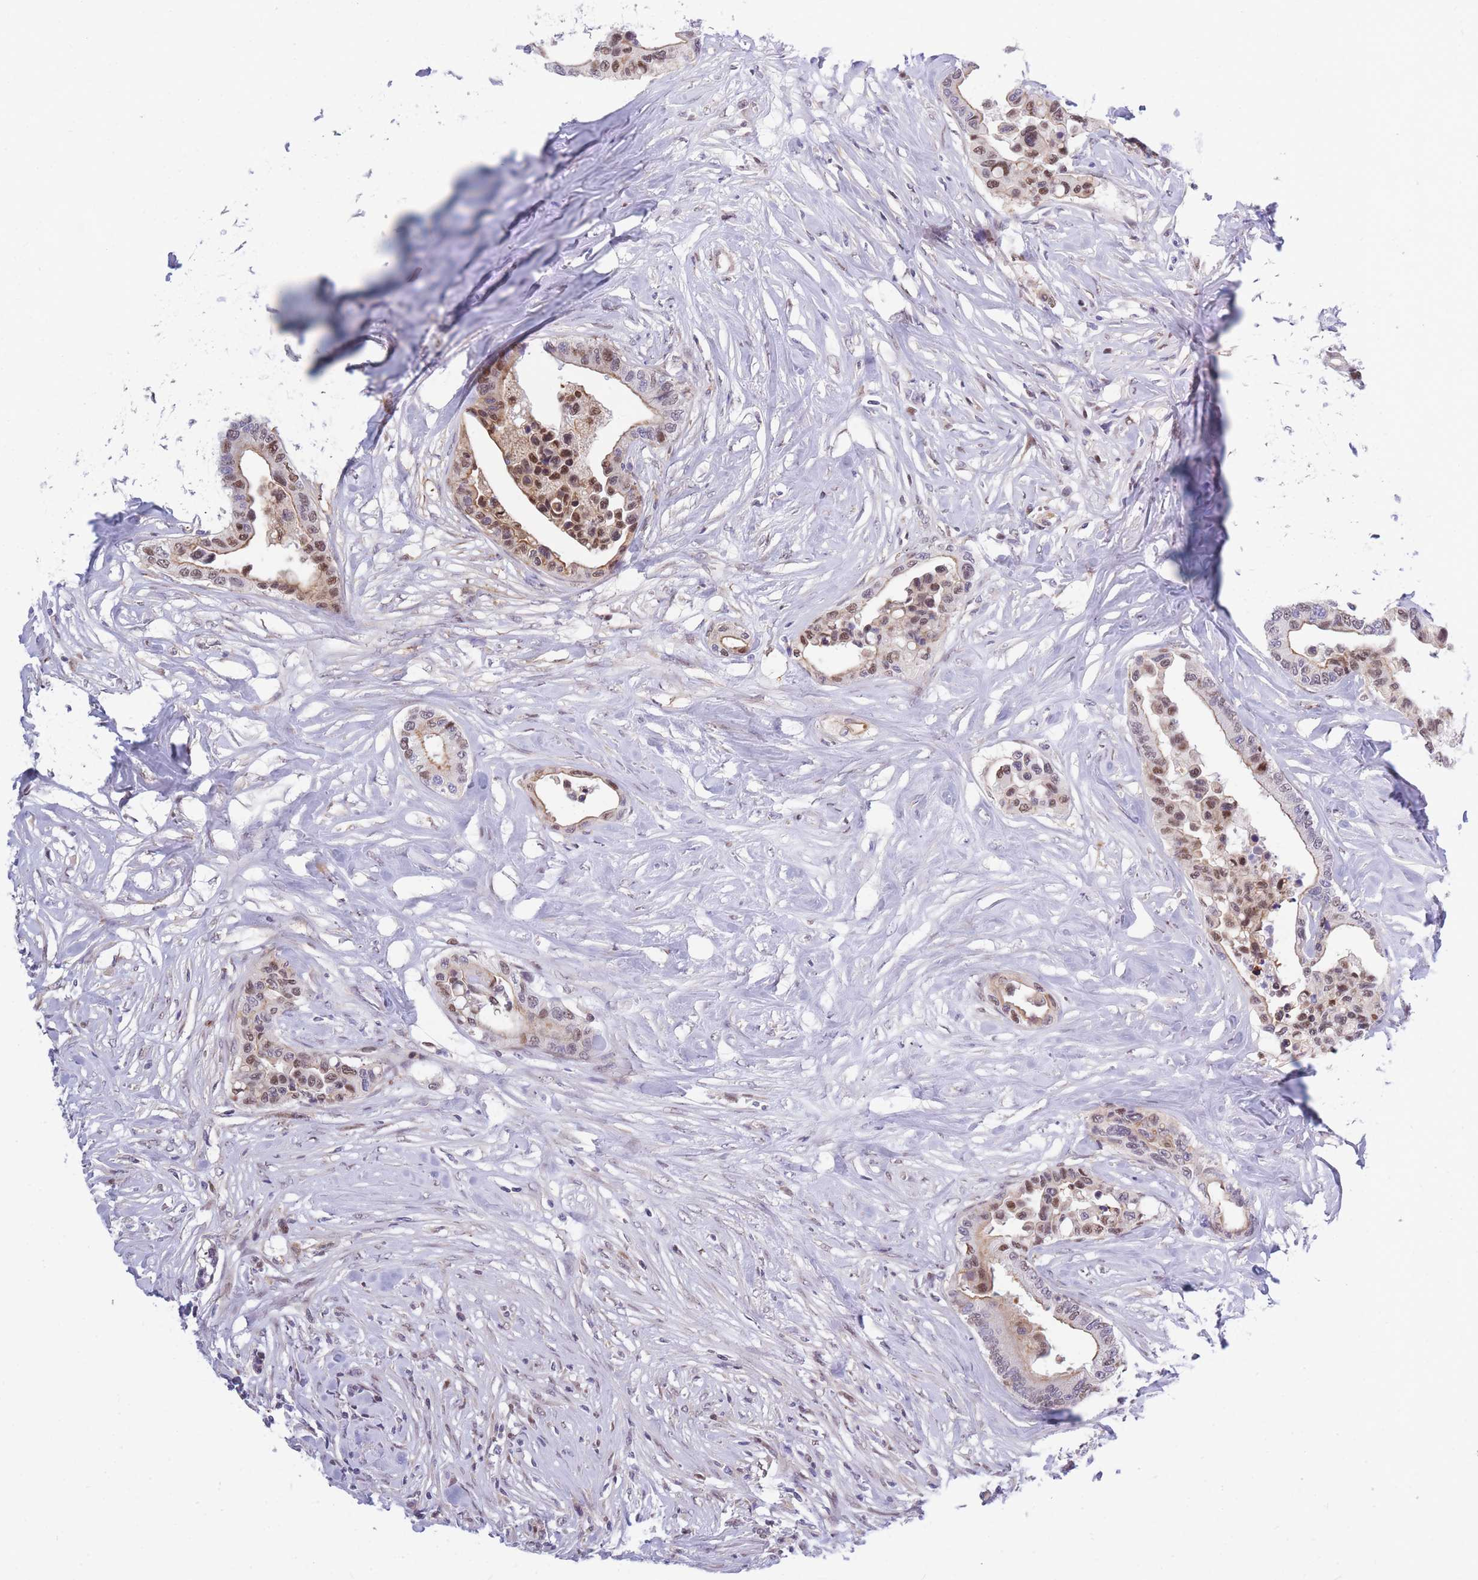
{"staining": {"intensity": "moderate", "quantity": ">75%", "location": "cytoplasmic/membranous,nuclear"}, "tissue": "colorectal cancer", "cell_type": "Tumor cells", "image_type": "cancer", "snomed": [{"axis": "morphology", "description": "Normal tissue, NOS"}, {"axis": "morphology", "description": "Adenocarcinoma, NOS"}, {"axis": "topography", "description": "Colon"}], "caption": "Adenocarcinoma (colorectal) stained with a brown dye demonstrates moderate cytoplasmic/membranous and nuclear positive expression in approximately >75% of tumor cells.", "gene": "CRACD", "patient": {"sex": "male", "age": 82}}